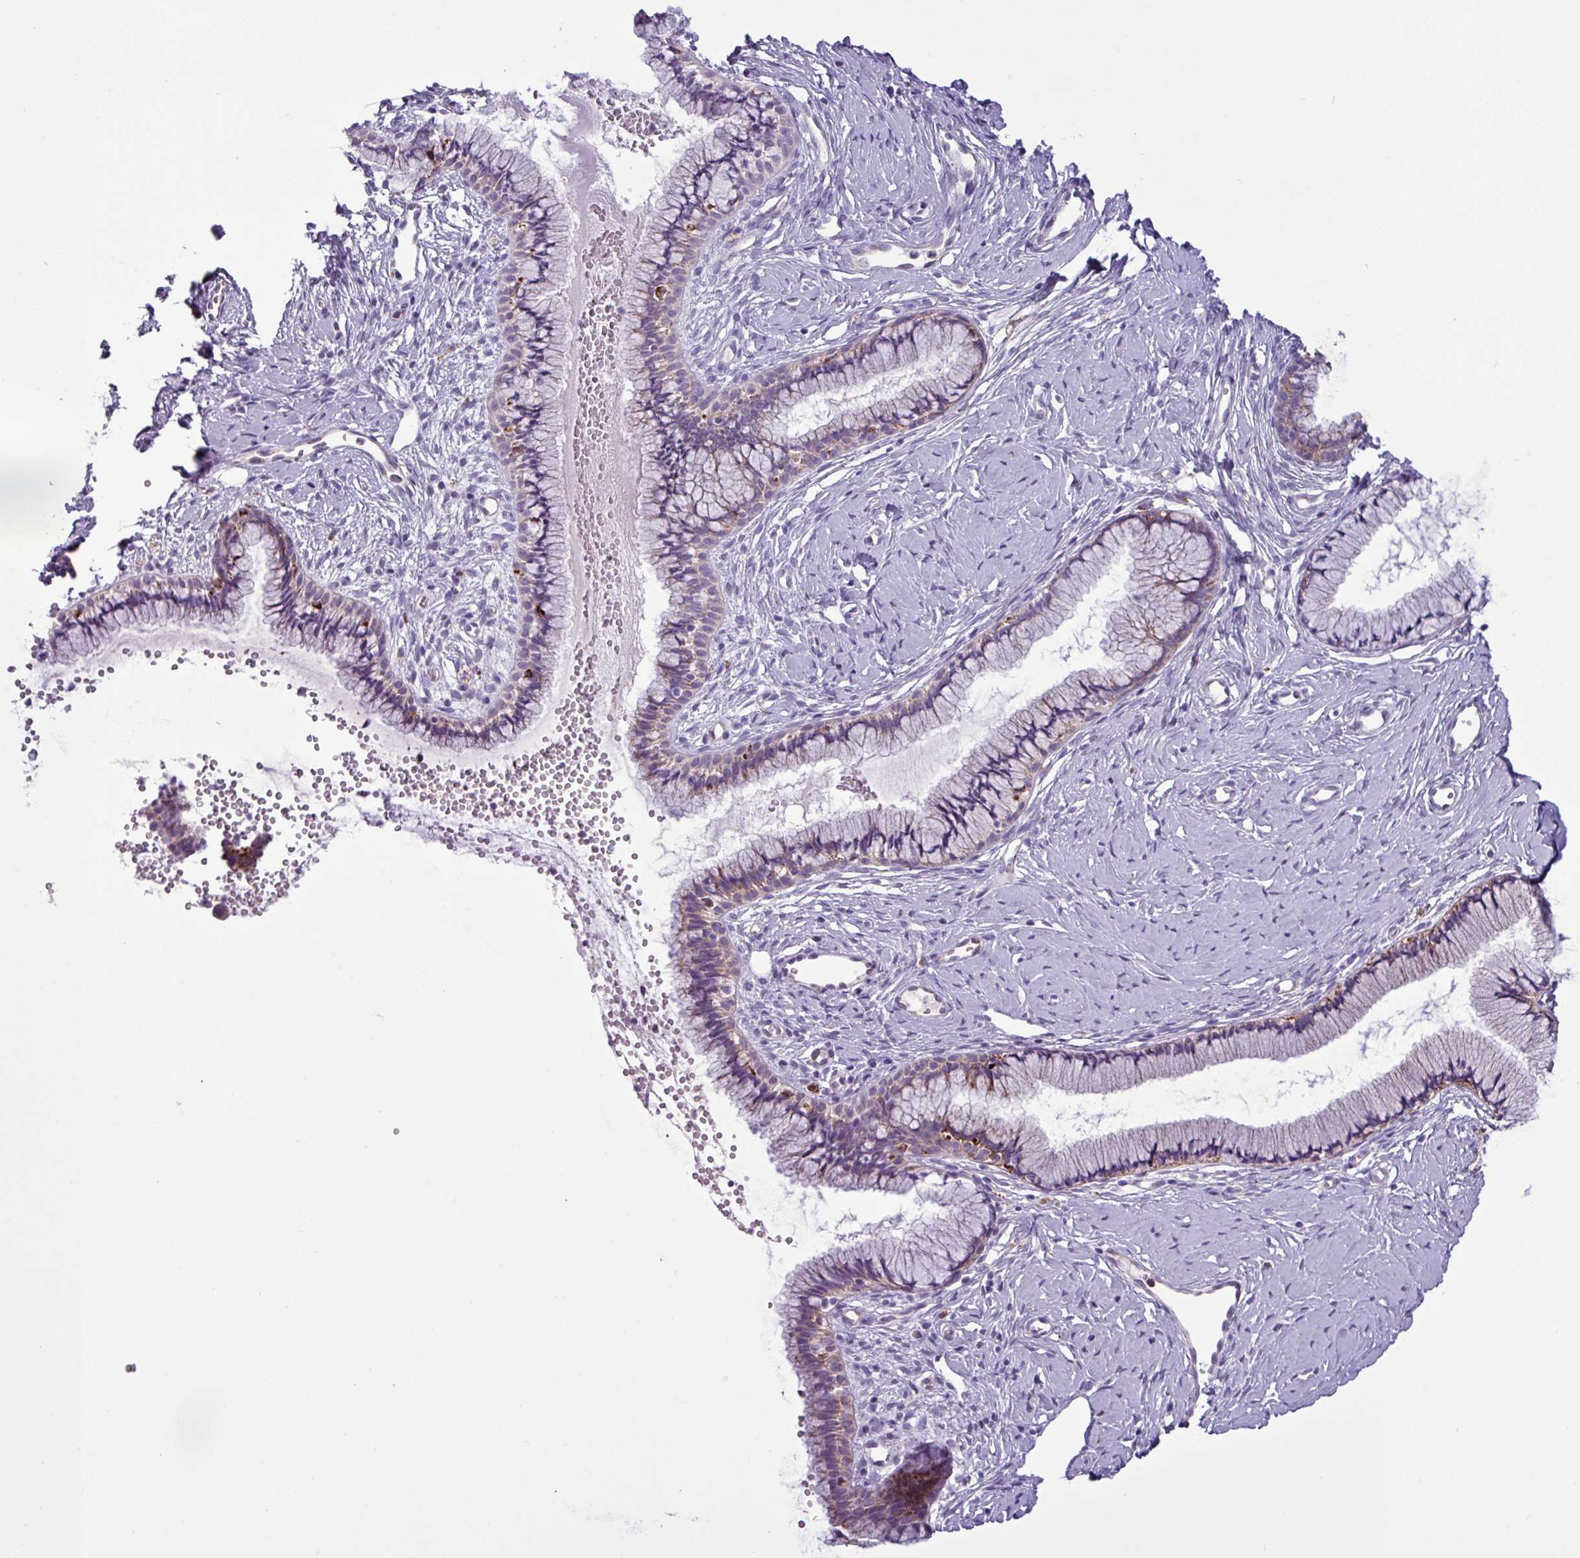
{"staining": {"intensity": "moderate", "quantity": ">75%", "location": "cytoplasmic/membranous"}, "tissue": "cervix", "cell_type": "Glandular cells", "image_type": "normal", "snomed": [{"axis": "morphology", "description": "Normal tissue, NOS"}, {"axis": "topography", "description": "Cervix"}], "caption": "Glandular cells demonstrate medium levels of moderate cytoplasmic/membranous expression in approximately >75% of cells in unremarkable cervix.", "gene": "ZNF667", "patient": {"sex": "female", "age": 40}}